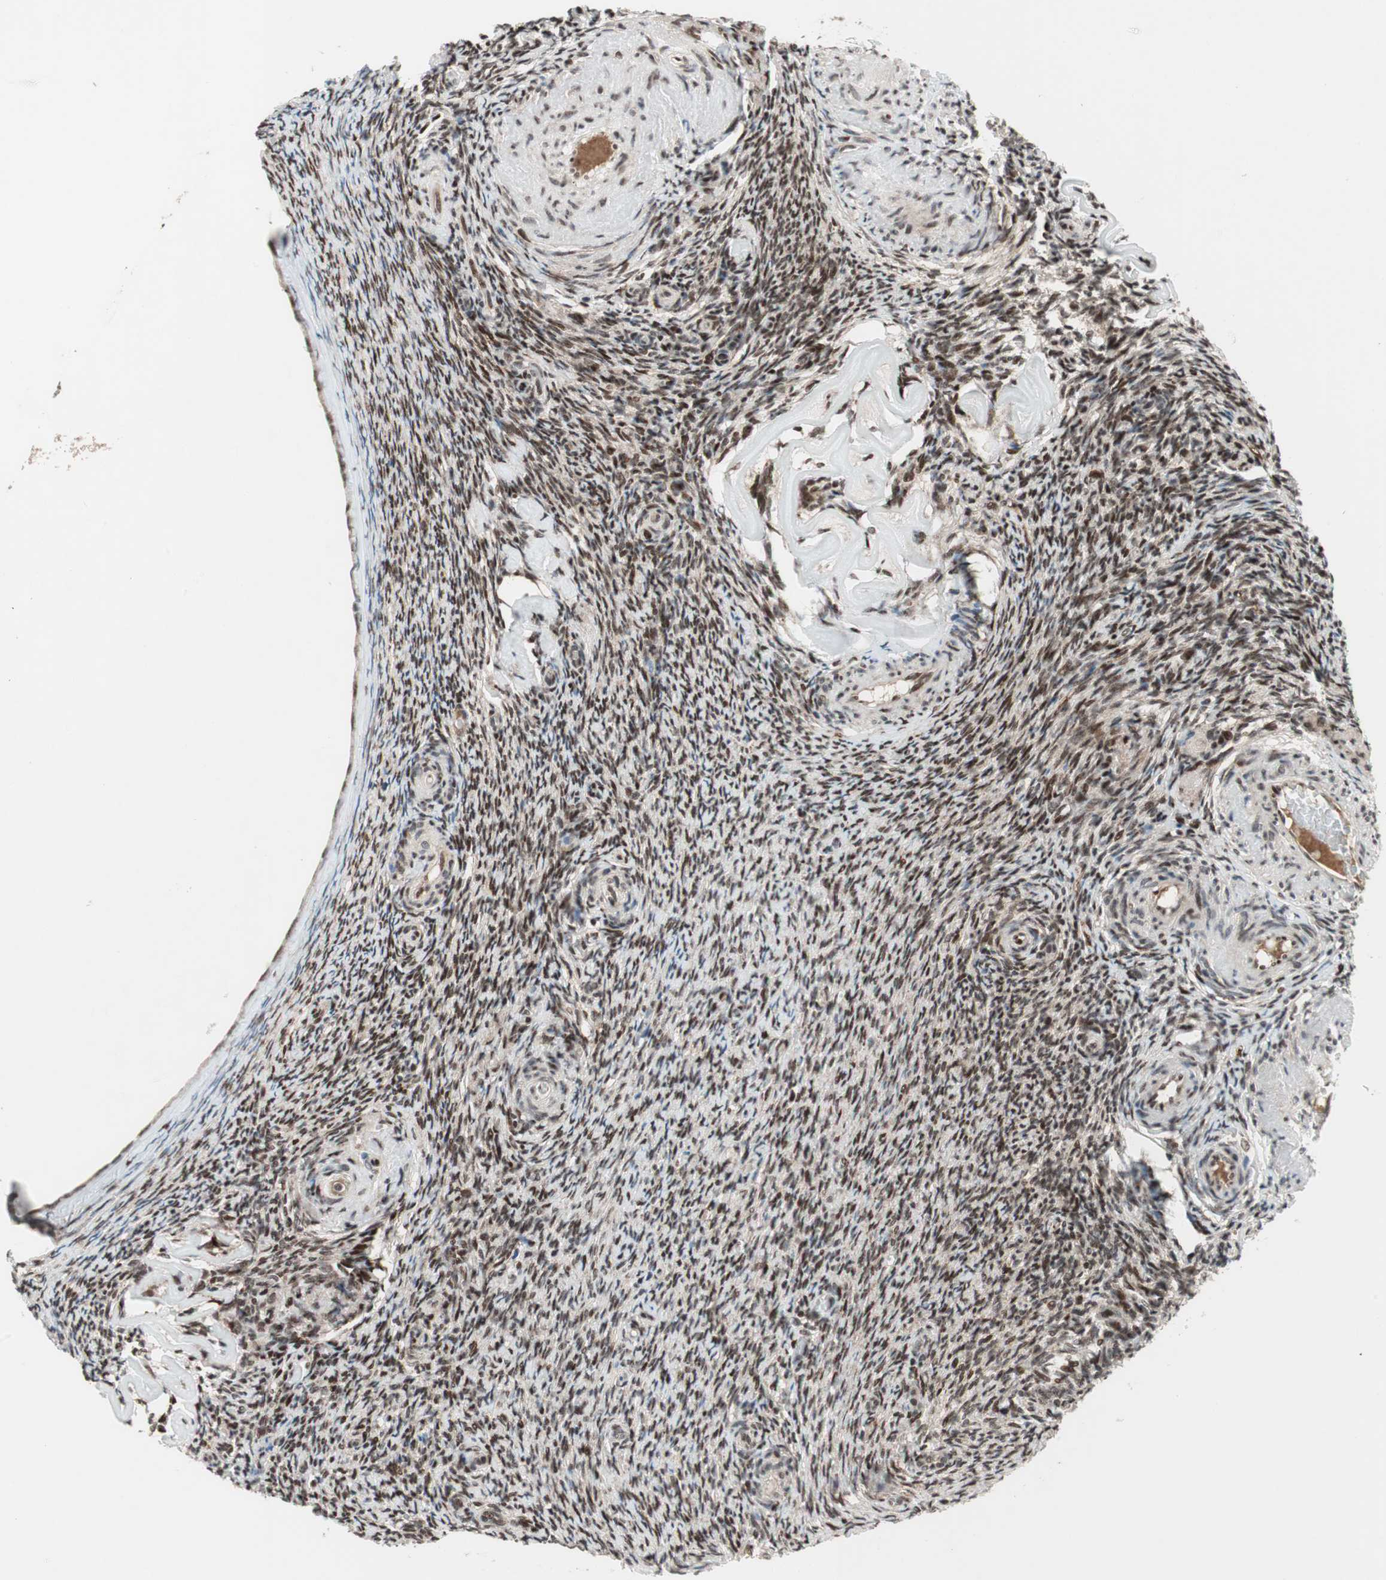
{"staining": {"intensity": "strong", "quantity": ">75%", "location": "nuclear"}, "tissue": "ovary", "cell_type": "Ovarian stroma cells", "image_type": "normal", "snomed": [{"axis": "morphology", "description": "Normal tissue, NOS"}, {"axis": "topography", "description": "Ovary"}], "caption": "Ovarian stroma cells display high levels of strong nuclear expression in approximately >75% of cells in benign human ovary. The staining was performed using DAB (3,3'-diaminobenzidine), with brown indicating positive protein expression. Nuclei are stained blue with hematoxylin.", "gene": "TCF12", "patient": {"sex": "female", "age": 60}}